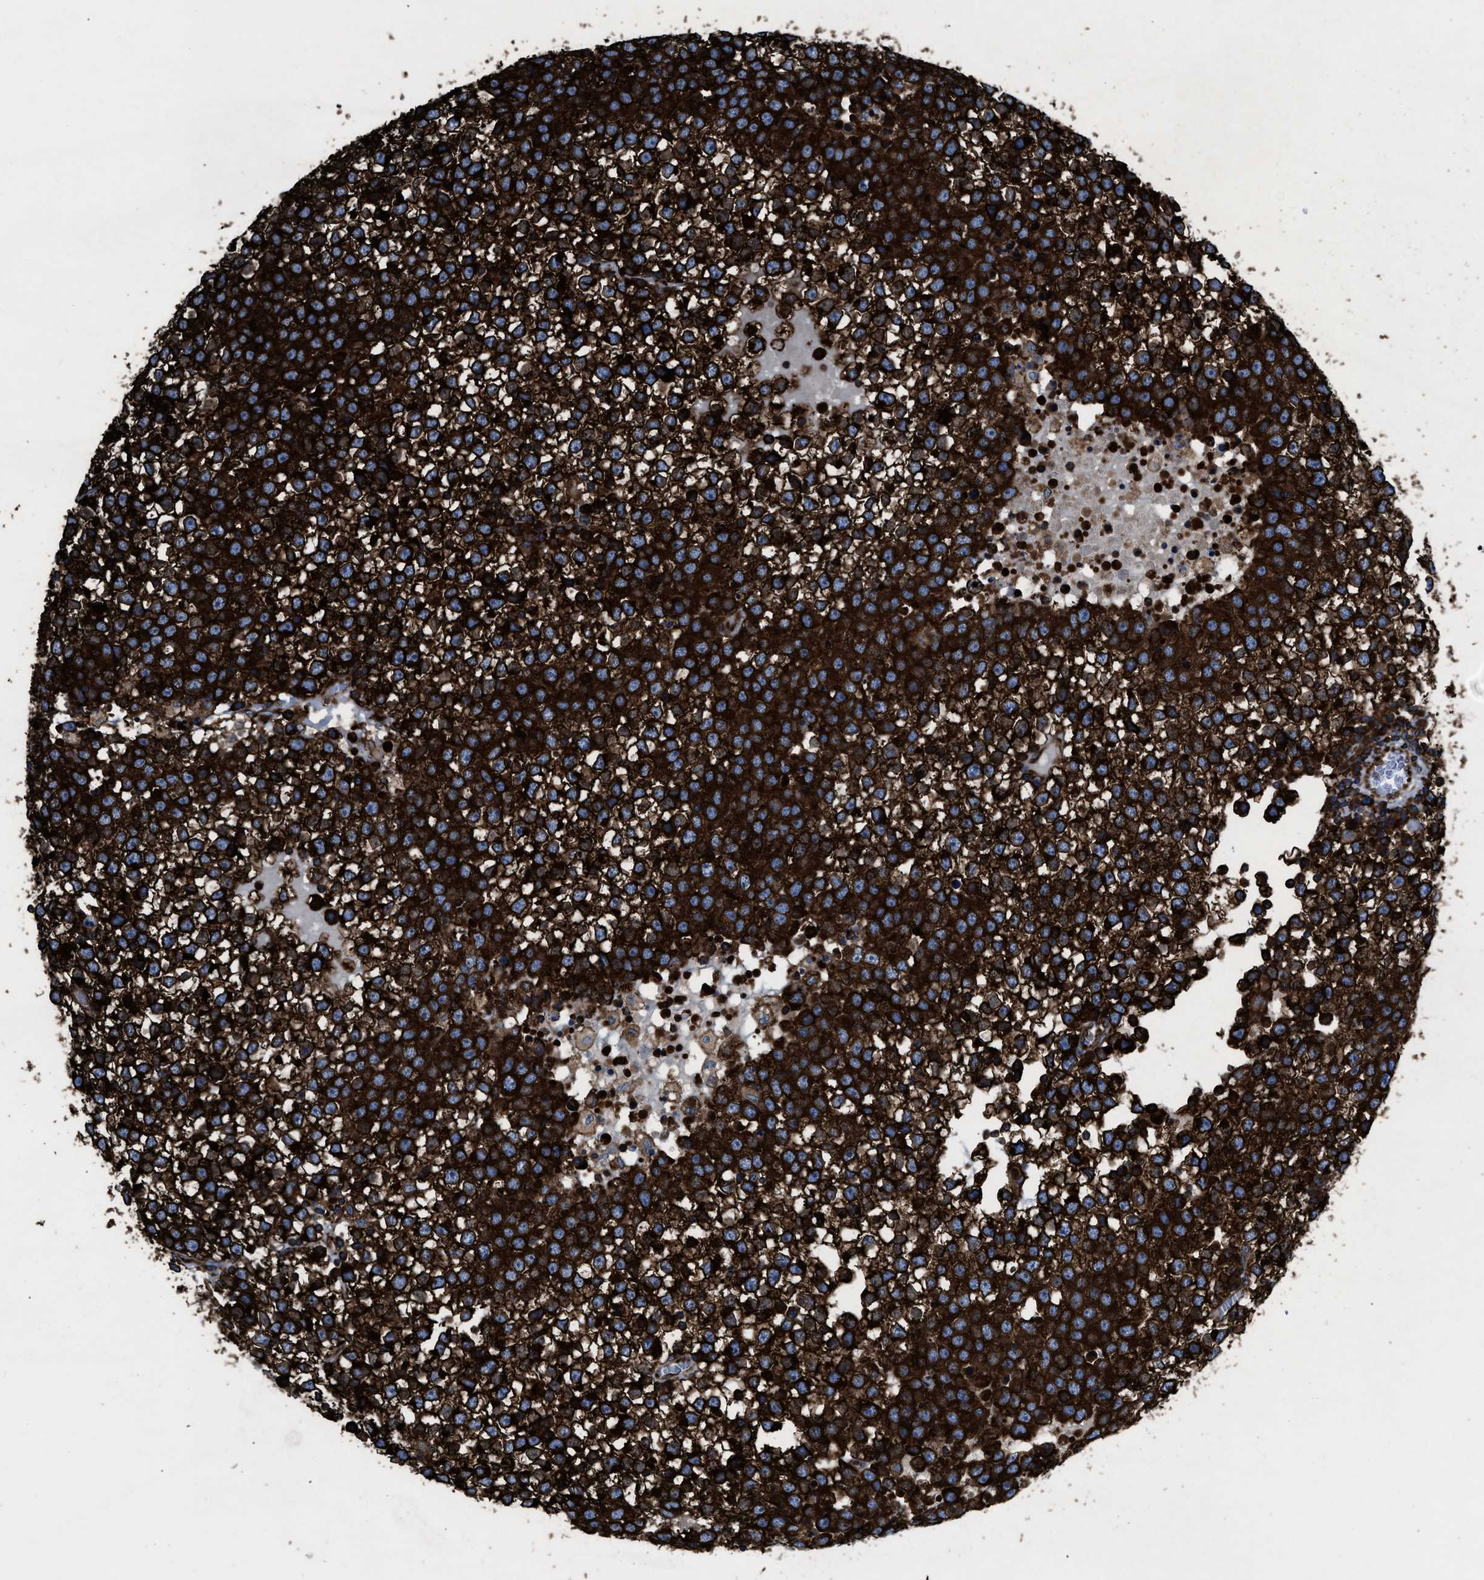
{"staining": {"intensity": "strong", "quantity": ">75%", "location": "cytoplasmic/membranous"}, "tissue": "testis cancer", "cell_type": "Tumor cells", "image_type": "cancer", "snomed": [{"axis": "morphology", "description": "Seminoma, NOS"}, {"axis": "topography", "description": "Testis"}], "caption": "Immunohistochemistry histopathology image of testis cancer (seminoma) stained for a protein (brown), which shows high levels of strong cytoplasmic/membranous staining in approximately >75% of tumor cells.", "gene": "CAPRIN1", "patient": {"sex": "male", "age": 65}}